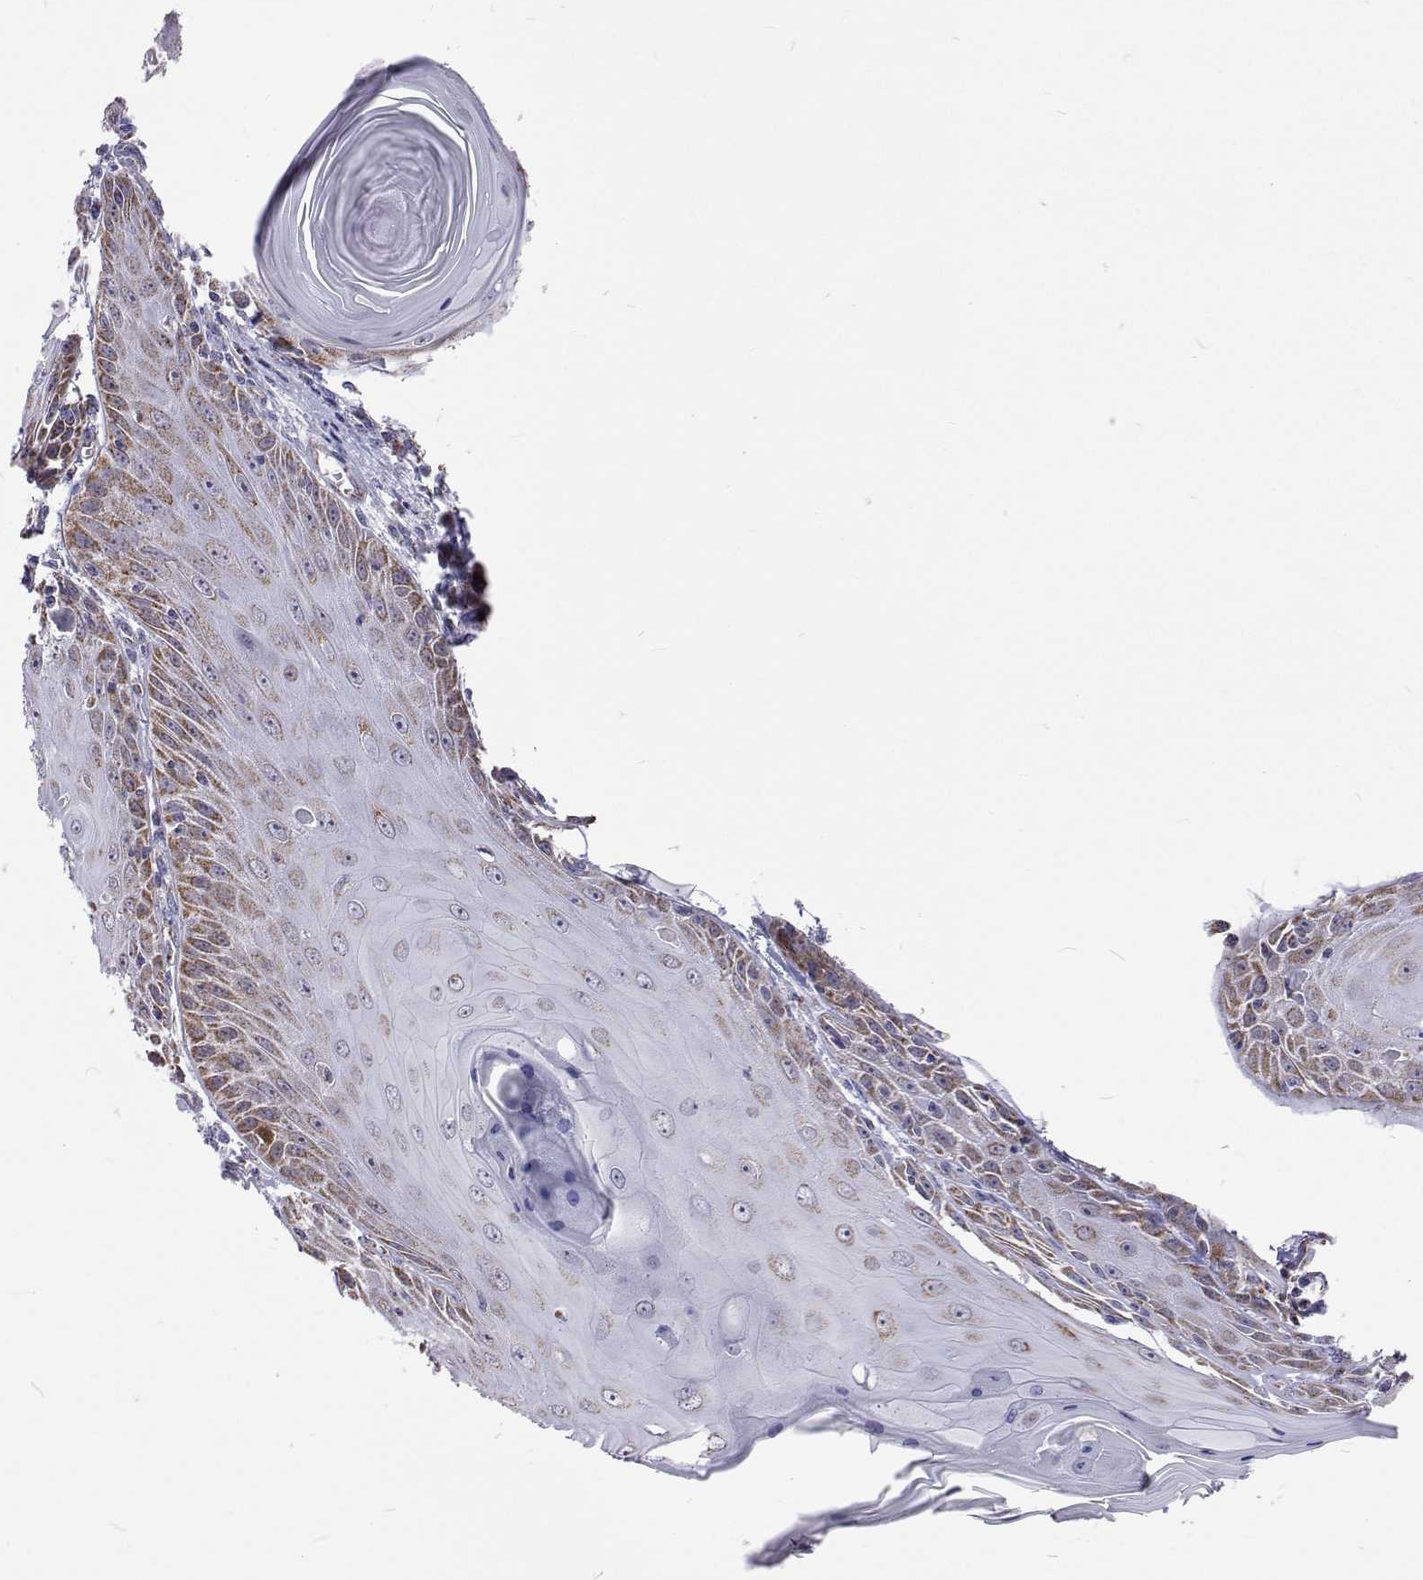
{"staining": {"intensity": "moderate", "quantity": "<25%", "location": "cytoplasmic/membranous"}, "tissue": "skin cancer", "cell_type": "Tumor cells", "image_type": "cancer", "snomed": [{"axis": "morphology", "description": "Squamous cell carcinoma, NOS"}, {"axis": "topography", "description": "Skin"}, {"axis": "topography", "description": "Vulva"}], "caption": "An immunohistochemistry histopathology image of neoplastic tissue is shown. Protein staining in brown shows moderate cytoplasmic/membranous positivity in squamous cell carcinoma (skin) within tumor cells. (Brightfield microscopy of DAB IHC at high magnification).", "gene": "MCCC2", "patient": {"sex": "female", "age": 85}}